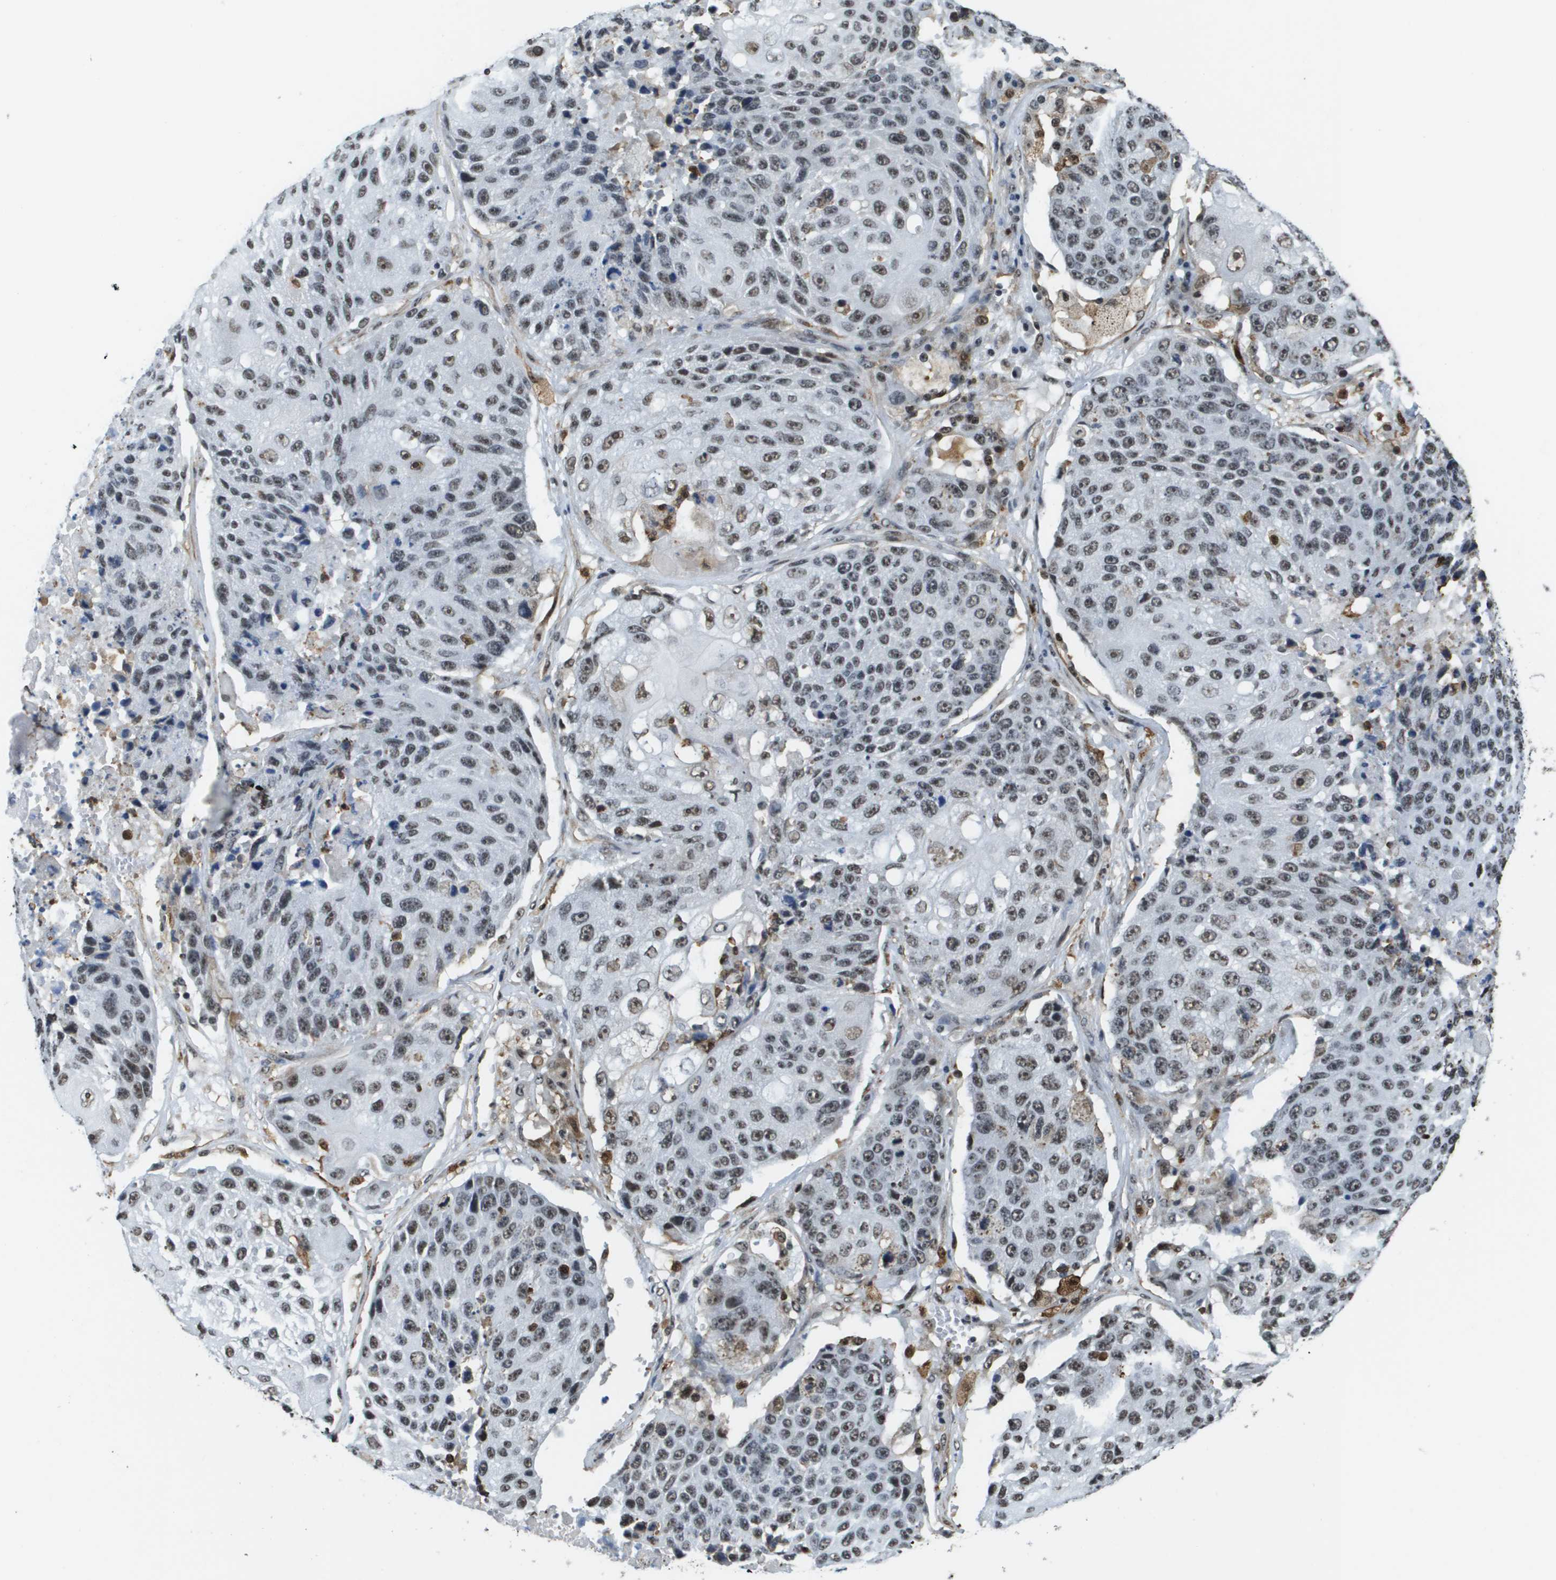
{"staining": {"intensity": "weak", "quantity": ">75%", "location": "nuclear"}, "tissue": "lung cancer", "cell_type": "Tumor cells", "image_type": "cancer", "snomed": [{"axis": "morphology", "description": "Squamous cell carcinoma, NOS"}, {"axis": "topography", "description": "Lung"}], "caption": "Immunohistochemistry (IHC) (DAB) staining of human lung cancer exhibits weak nuclear protein positivity in about >75% of tumor cells. Immunohistochemistry (IHC) stains the protein in brown and the nuclei are stained blue.", "gene": "EP400", "patient": {"sex": "male", "age": 61}}